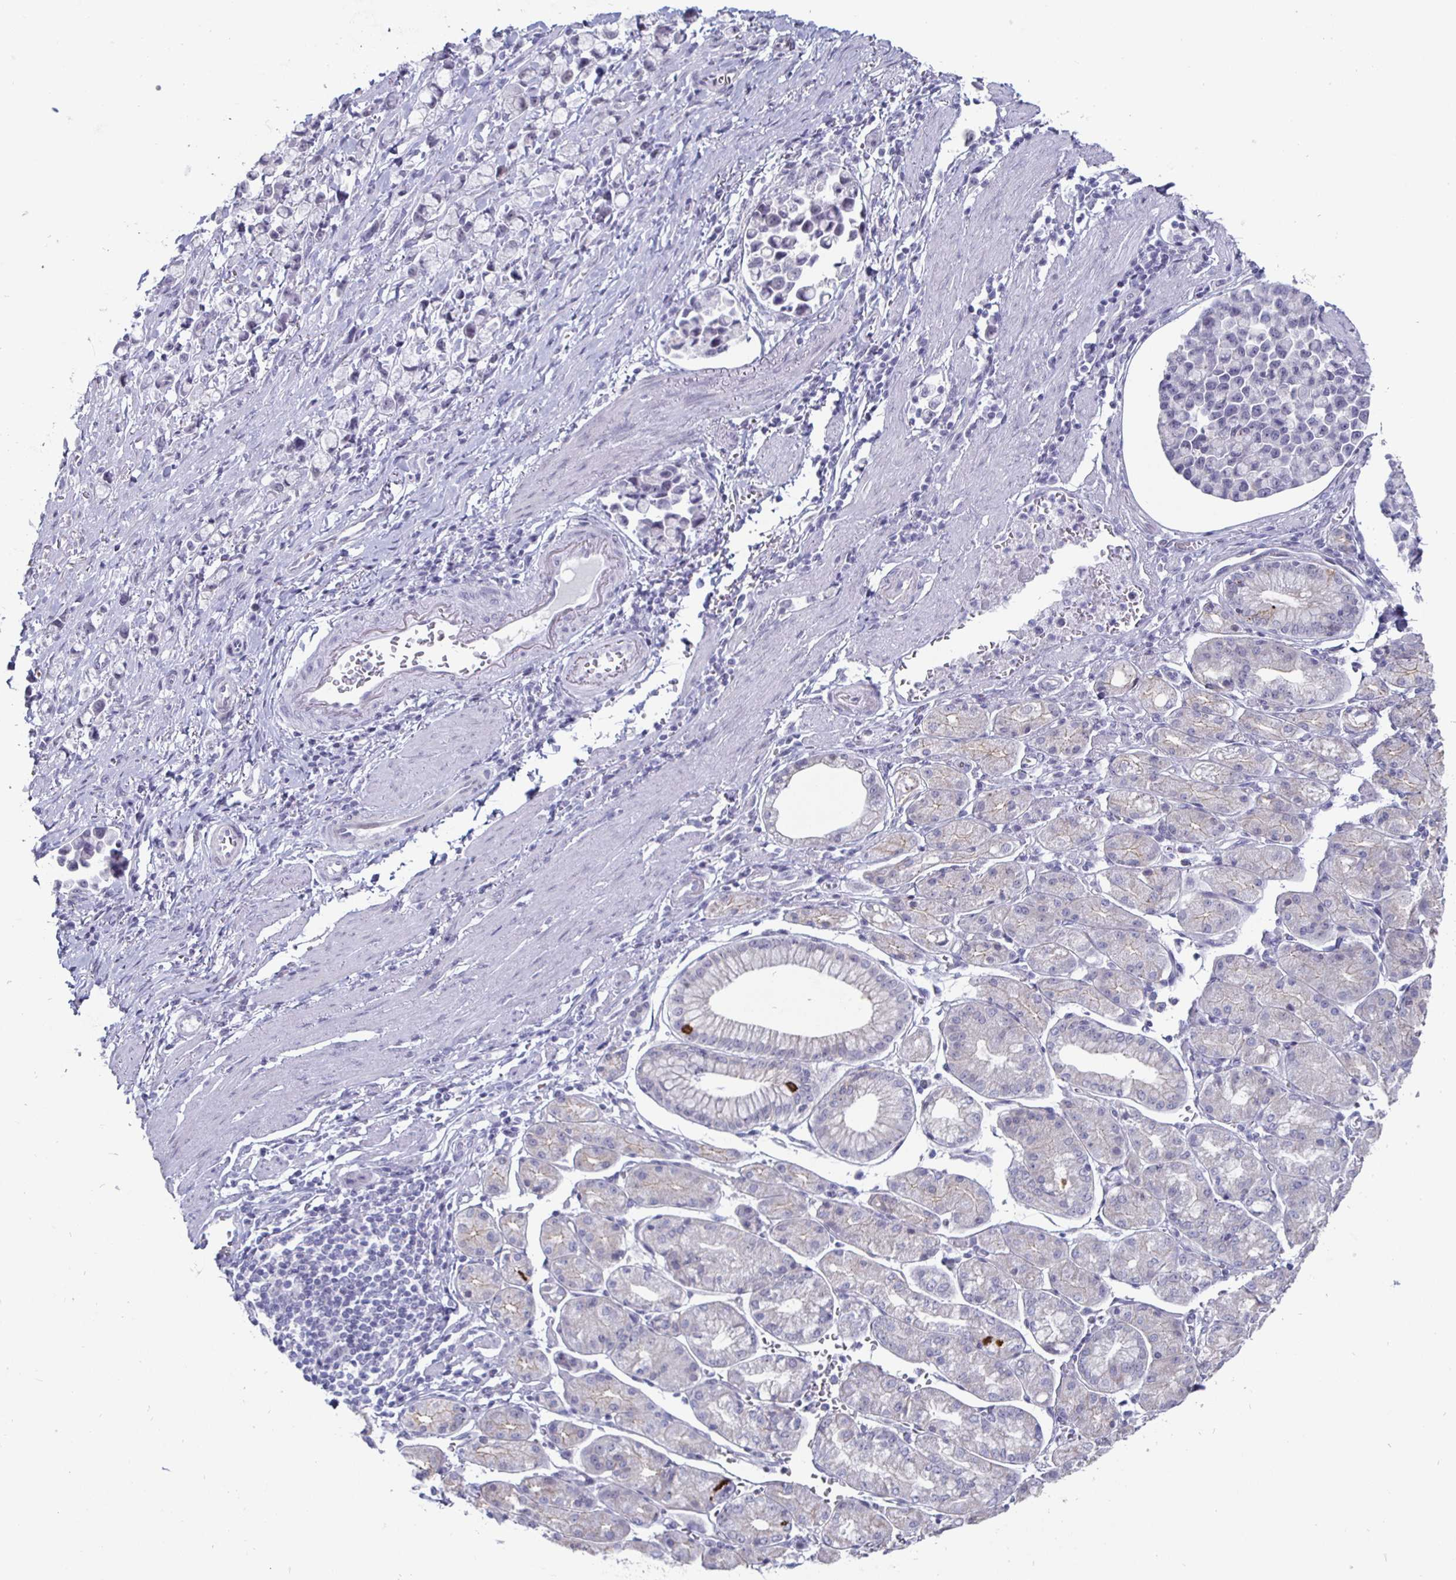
{"staining": {"intensity": "negative", "quantity": "none", "location": "none"}, "tissue": "stomach cancer", "cell_type": "Tumor cells", "image_type": "cancer", "snomed": [{"axis": "morphology", "description": "Adenocarcinoma, NOS"}, {"axis": "topography", "description": "Stomach"}], "caption": "Tumor cells show no significant positivity in stomach adenocarcinoma.", "gene": "OOSP2", "patient": {"sex": "female", "age": 81}}